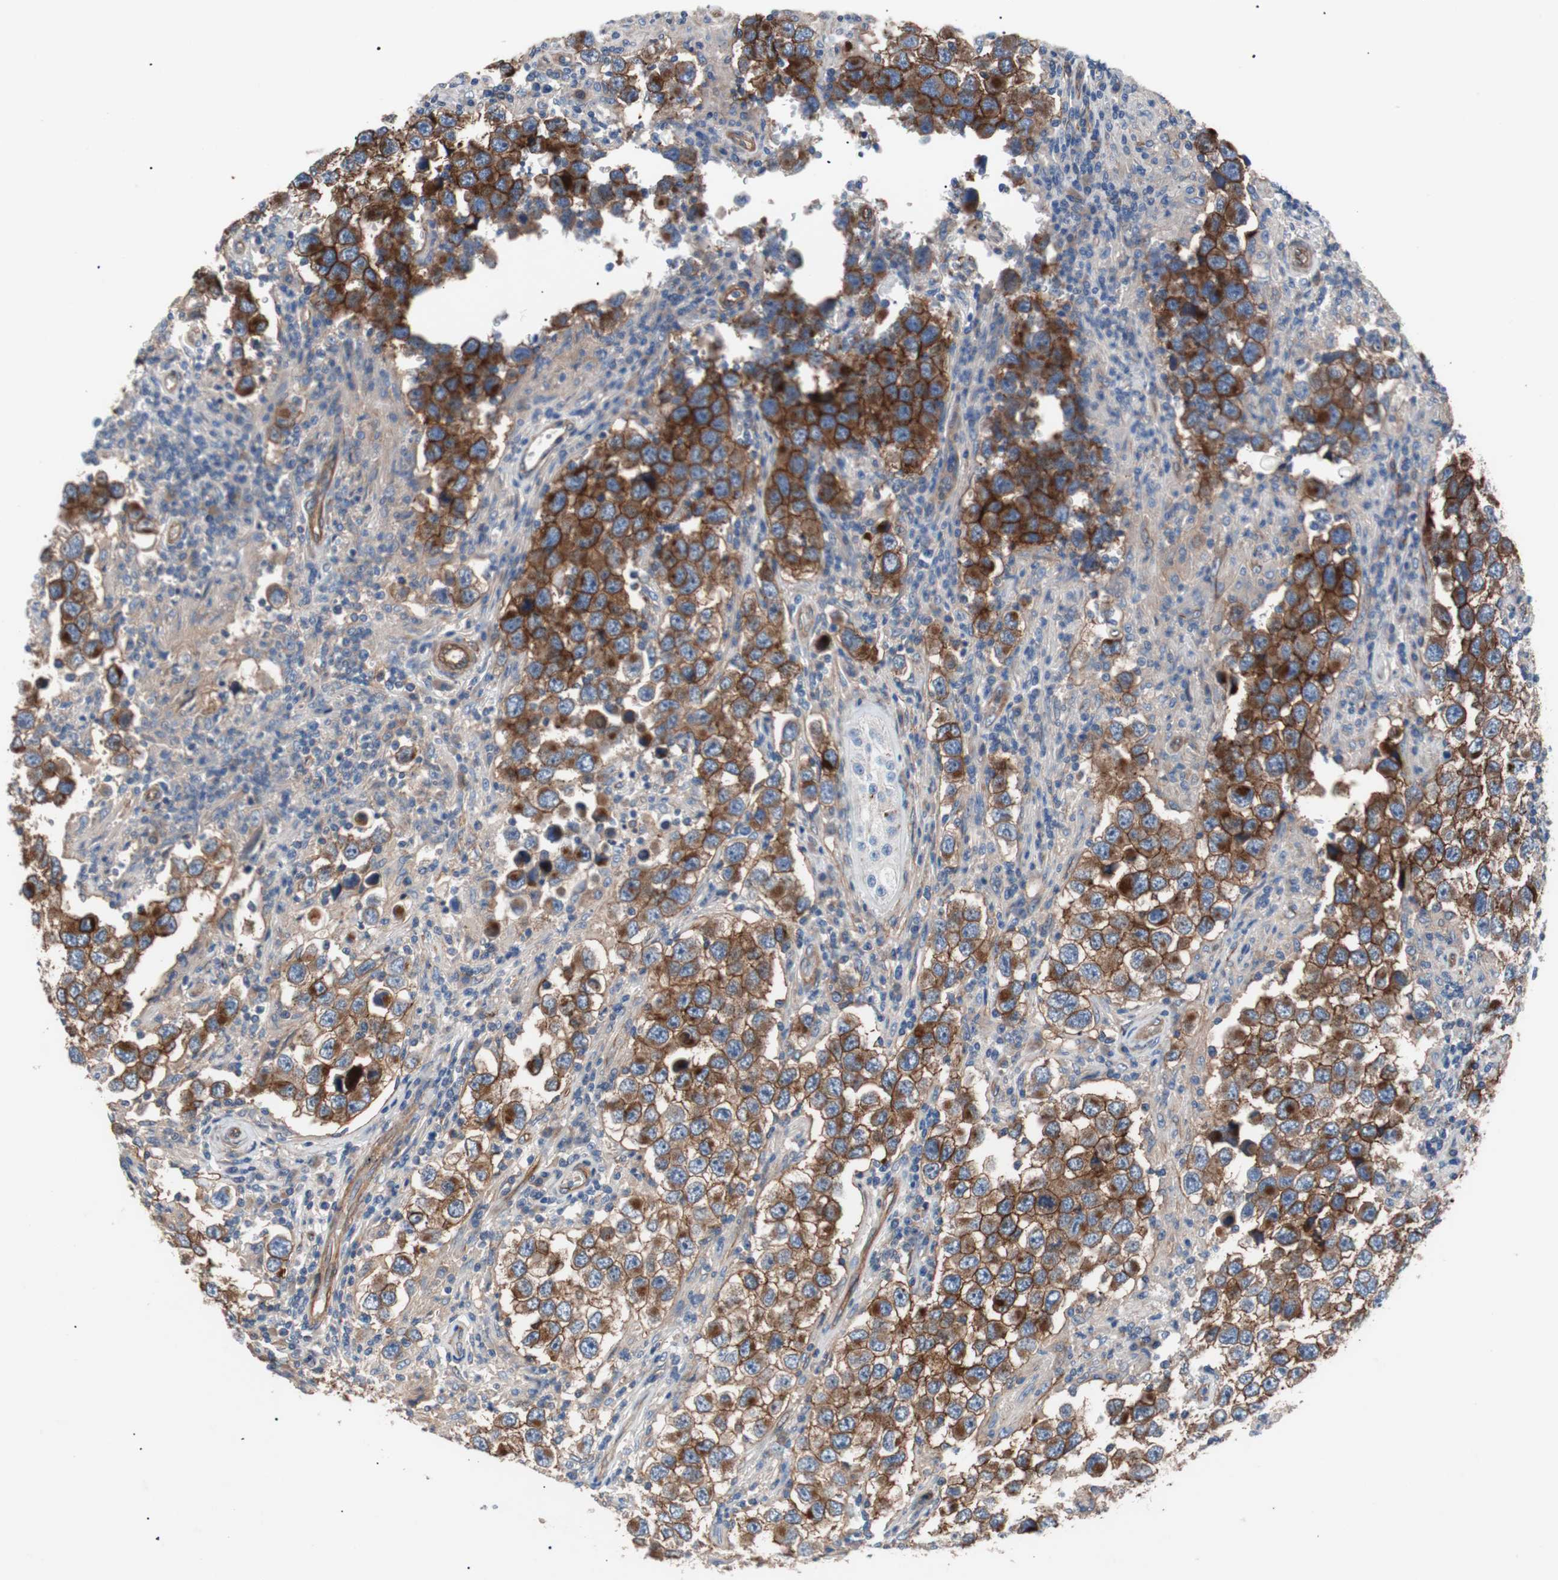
{"staining": {"intensity": "moderate", "quantity": "25%-75%", "location": "cytoplasmic/membranous"}, "tissue": "testis cancer", "cell_type": "Tumor cells", "image_type": "cancer", "snomed": [{"axis": "morphology", "description": "Carcinoma, Embryonal, NOS"}, {"axis": "topography", "description": "Testis"}], "caption": "Protein expression analysis of human embryonal carcinoma (testis) reveals moderate cytoplasmic/membranous positivity in about 25%-75% of tumor cells.", "gene": "SPINT1", "patient": {"sex": "male", "age": 21}}